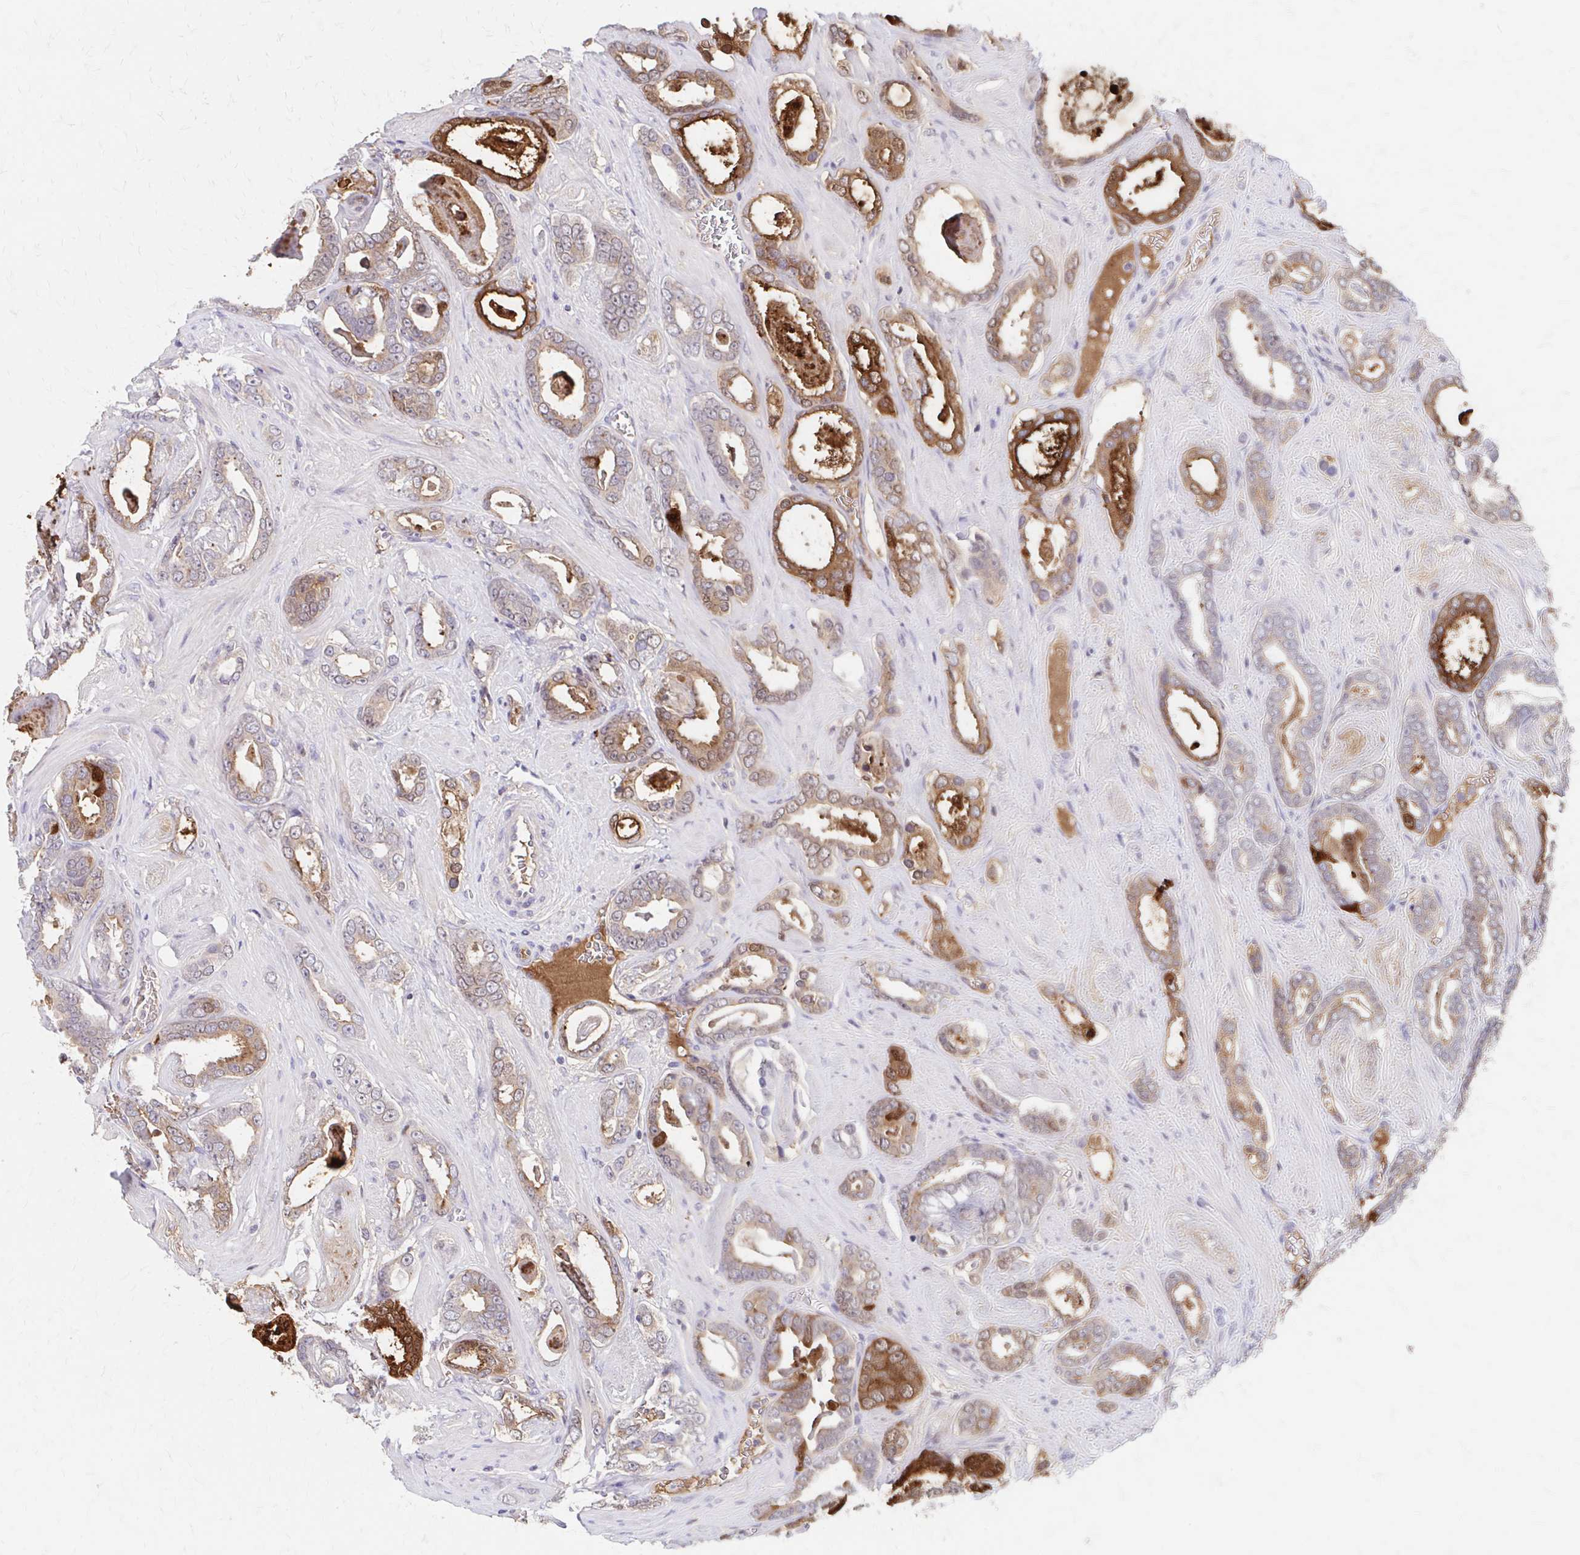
{"staining": {"intensity": "moderate", "quantity": "25%-75%", "location": "cytoplasmic/membranous,nuclear"}, "tissue": "prostate cancer", "cell_type": "Tumor cells", "image_type": "cancer", "snomed": [{"axis": "morphology", "description": "Adenocarcinoma, High grade"}, {"axis": "topography", "description": "Prostate"}], "caption": "Human prostate adenocarcinoma (high-grade) stained for a protein (brown) shows moderate cytoplasmic/membranous and nuclear positive staining in about 25%-75% of tumor cells.", "gene": "AZGP1", "patient": {"sex": "male", "age": 63}}